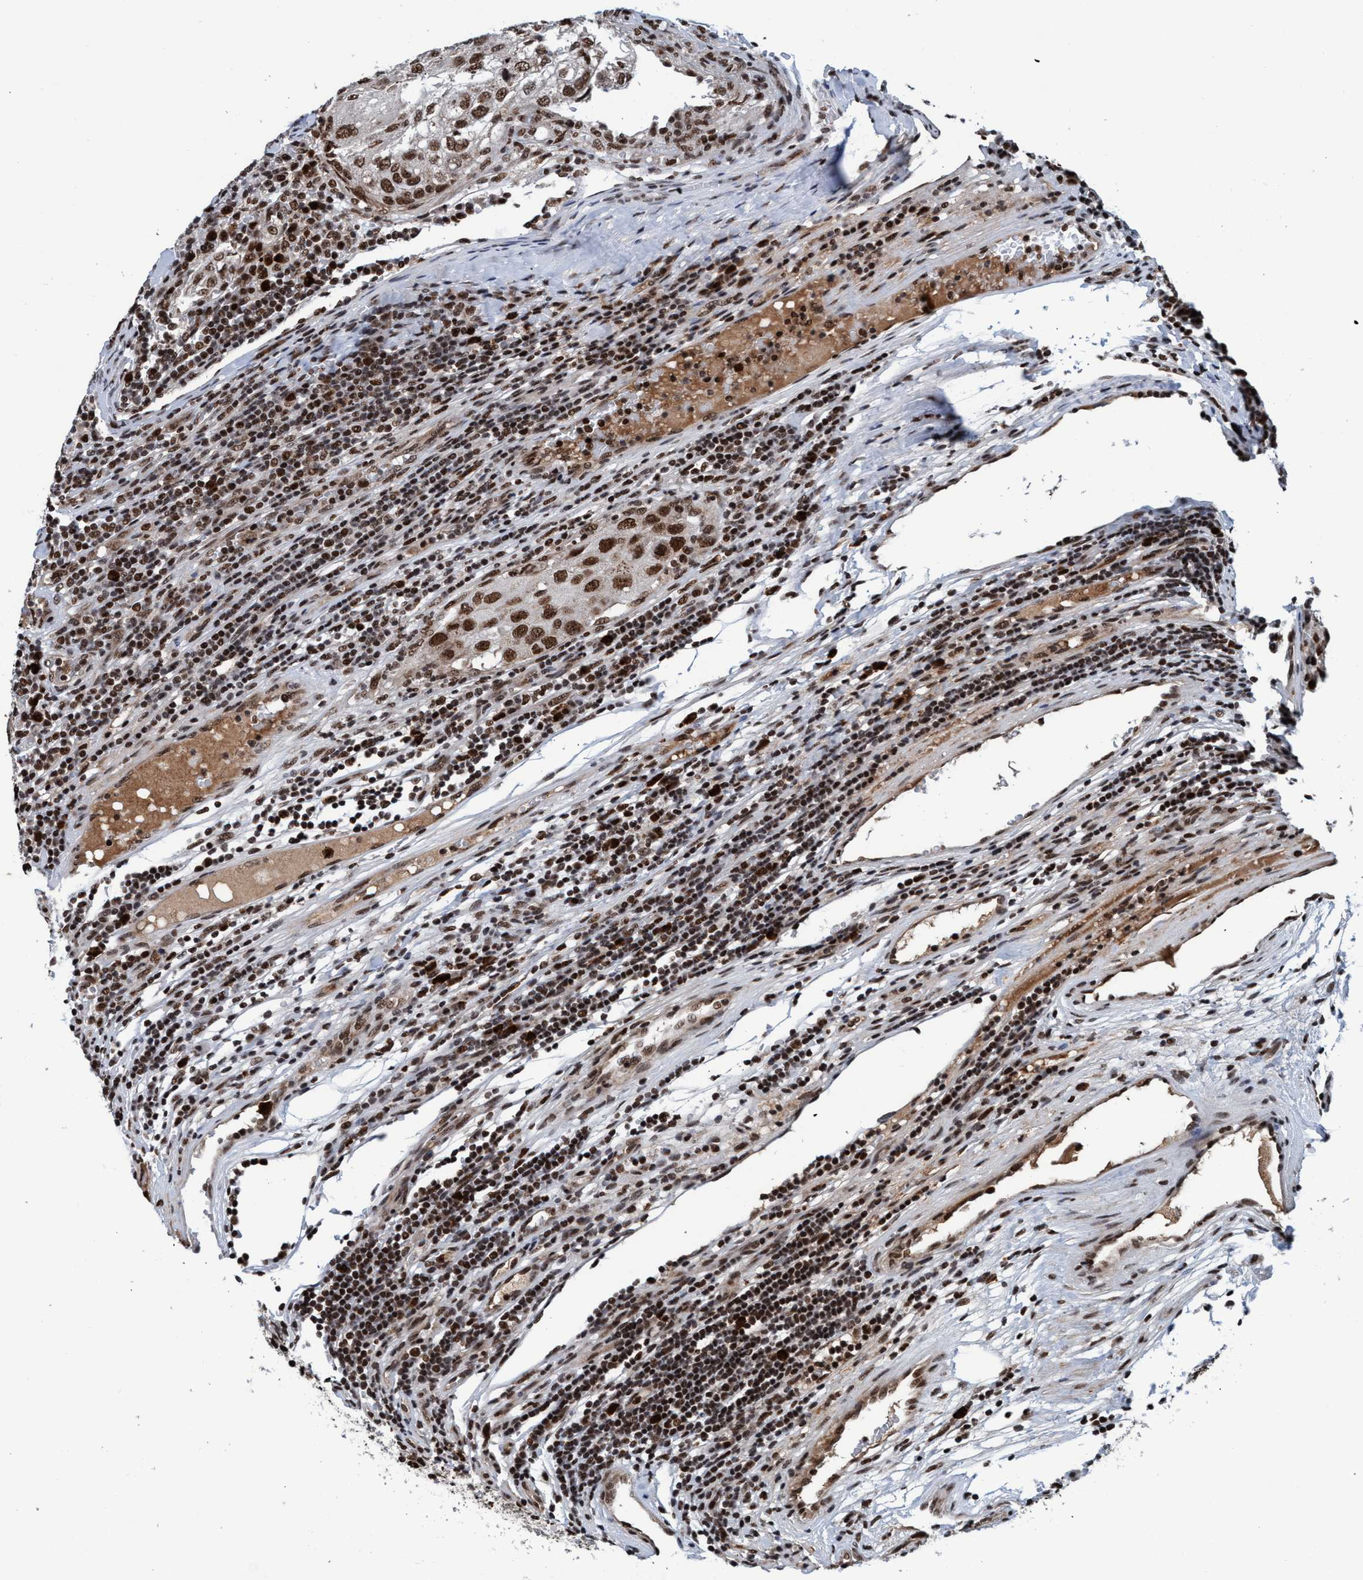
{"staining": {"intensity": "strong", "quantity": ">75%", "location": "nuclear"}, "tissue": "urothelial cancer", "cell_type": "Tumor cells", "image_type": "cancer", "snomed": [{"axis": "morphology", "description": "Urothelial carcinoma, High grade"}, {"axis": "topography", "description": "Lymph node"}, {"axis": "topography", "description": "Urinary bladder"}], "caption": "DAB immunohistochemical staining of human urothelial carcinoma (high-grade) exhibits strong nuclear protein positivity in approximately >75% of tumor cells.", "gene": "TOPBP1", "patient": {"sex": "male", "age": 51}}